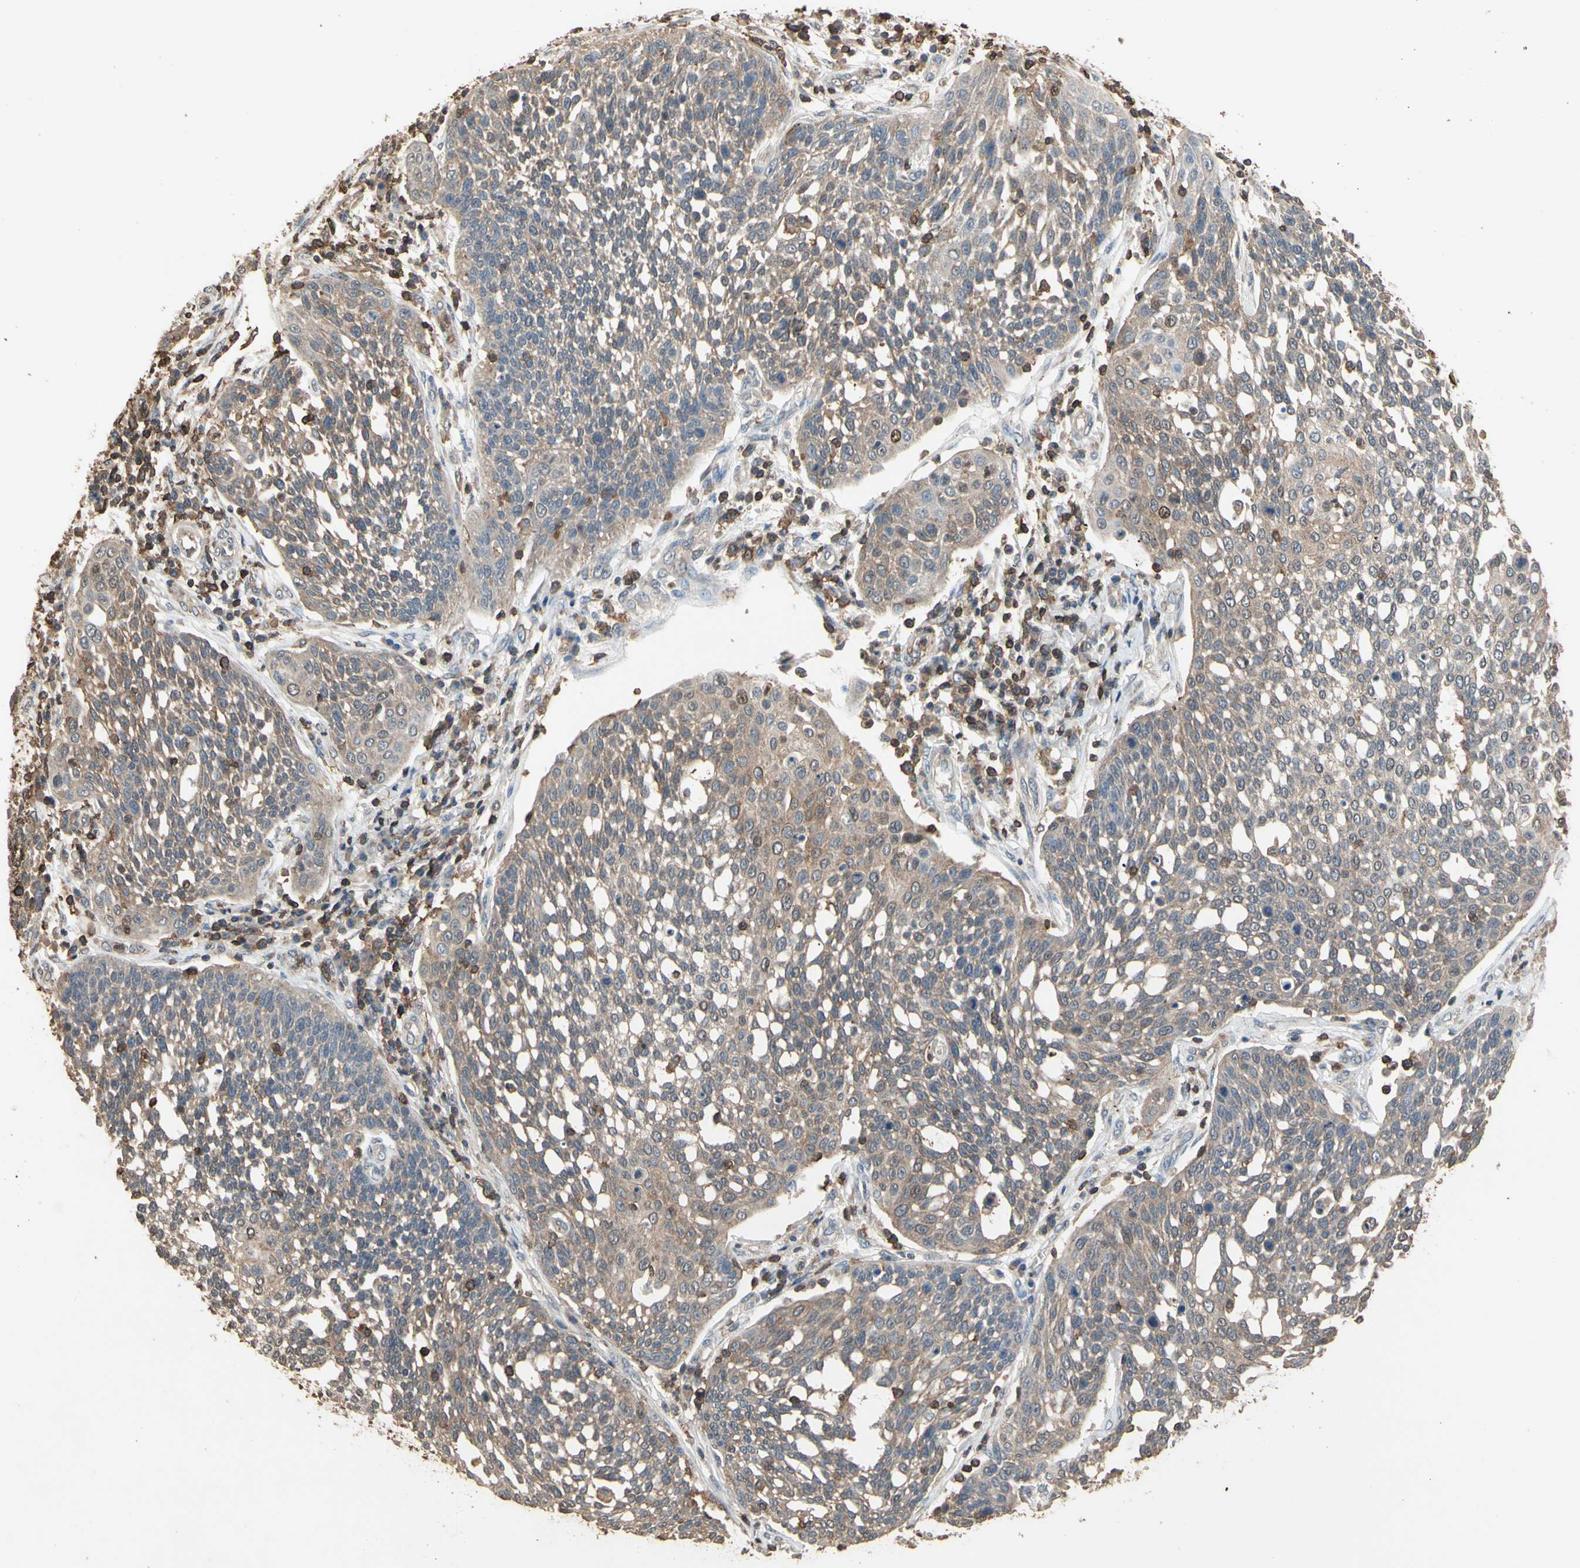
{"staining": {"intensity": "weak", "quantity": ">75%", "location": "cytoplasmic/membranous"}, "tissue": "cervical cancer", "cell_type": "Tumor cells", "image_type": "cancer", "snomed": [{"axis": "morphology", "description": "Squamous cell carcinoma, NOS"}, {"axis": "topography", "description": "Cervix"}], "caption": "Immunohistochemical staining of cervical squamous cell carcinoma displays low levels of weak cytoplasmic/membranous expression in approximately >75% of tumor cells.", "gene": "MAP3K10", "patient": {"sex": "female", "age": 34}}